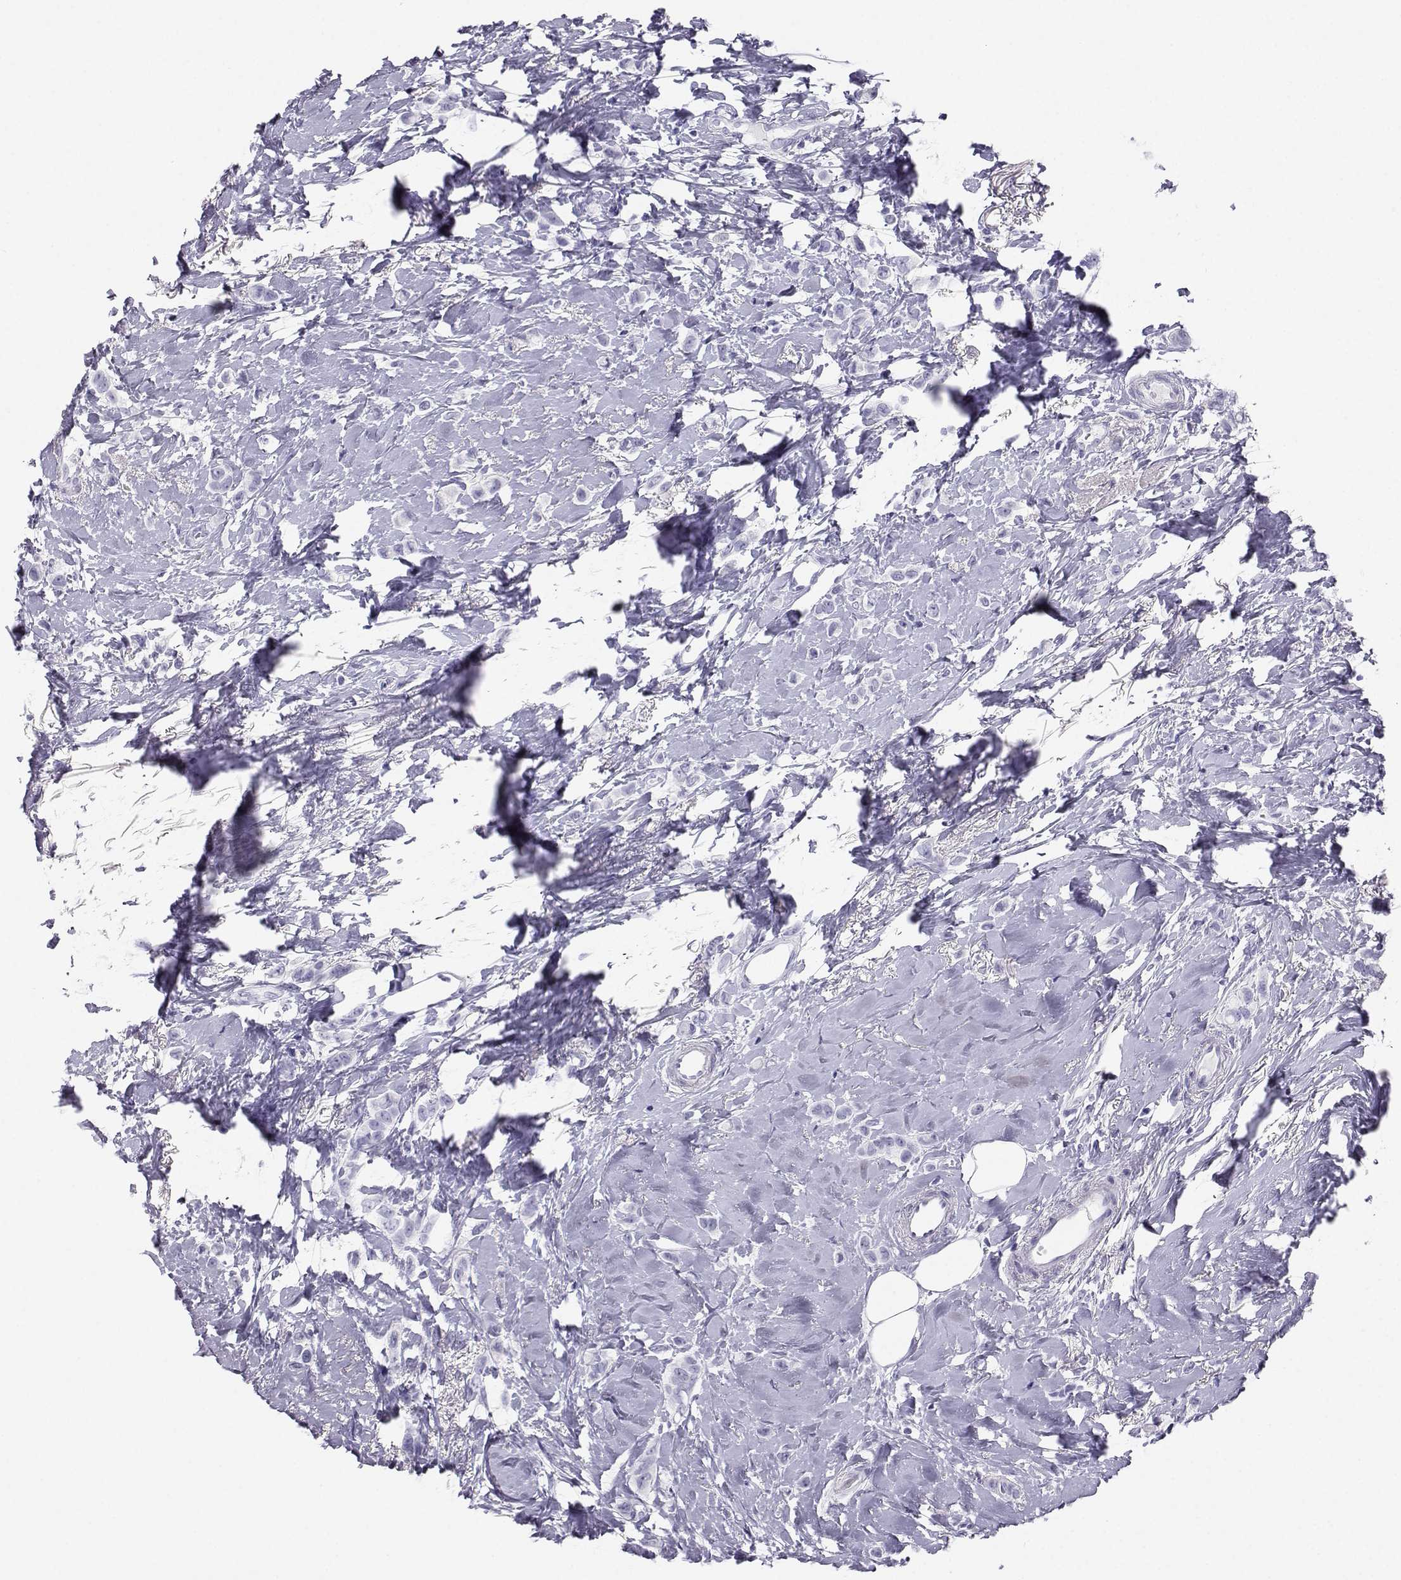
{"staining": {"intensity": "negative", "quantity": "none", "location": "none"}, "tissue": "breast cancer", "cell_type": "Tumor cells", "image_type": "cancer", "snomed": [{"axis": "morphology", "description": "Lobular carcinoma"}, {"axis": "topography", "description": "Breast"}], "caption": "IHC of breast lobular carcinoma exhibits no expression in tumor cells.", "gene": "SST", "patient": {"sex": "female", "age": 66}}